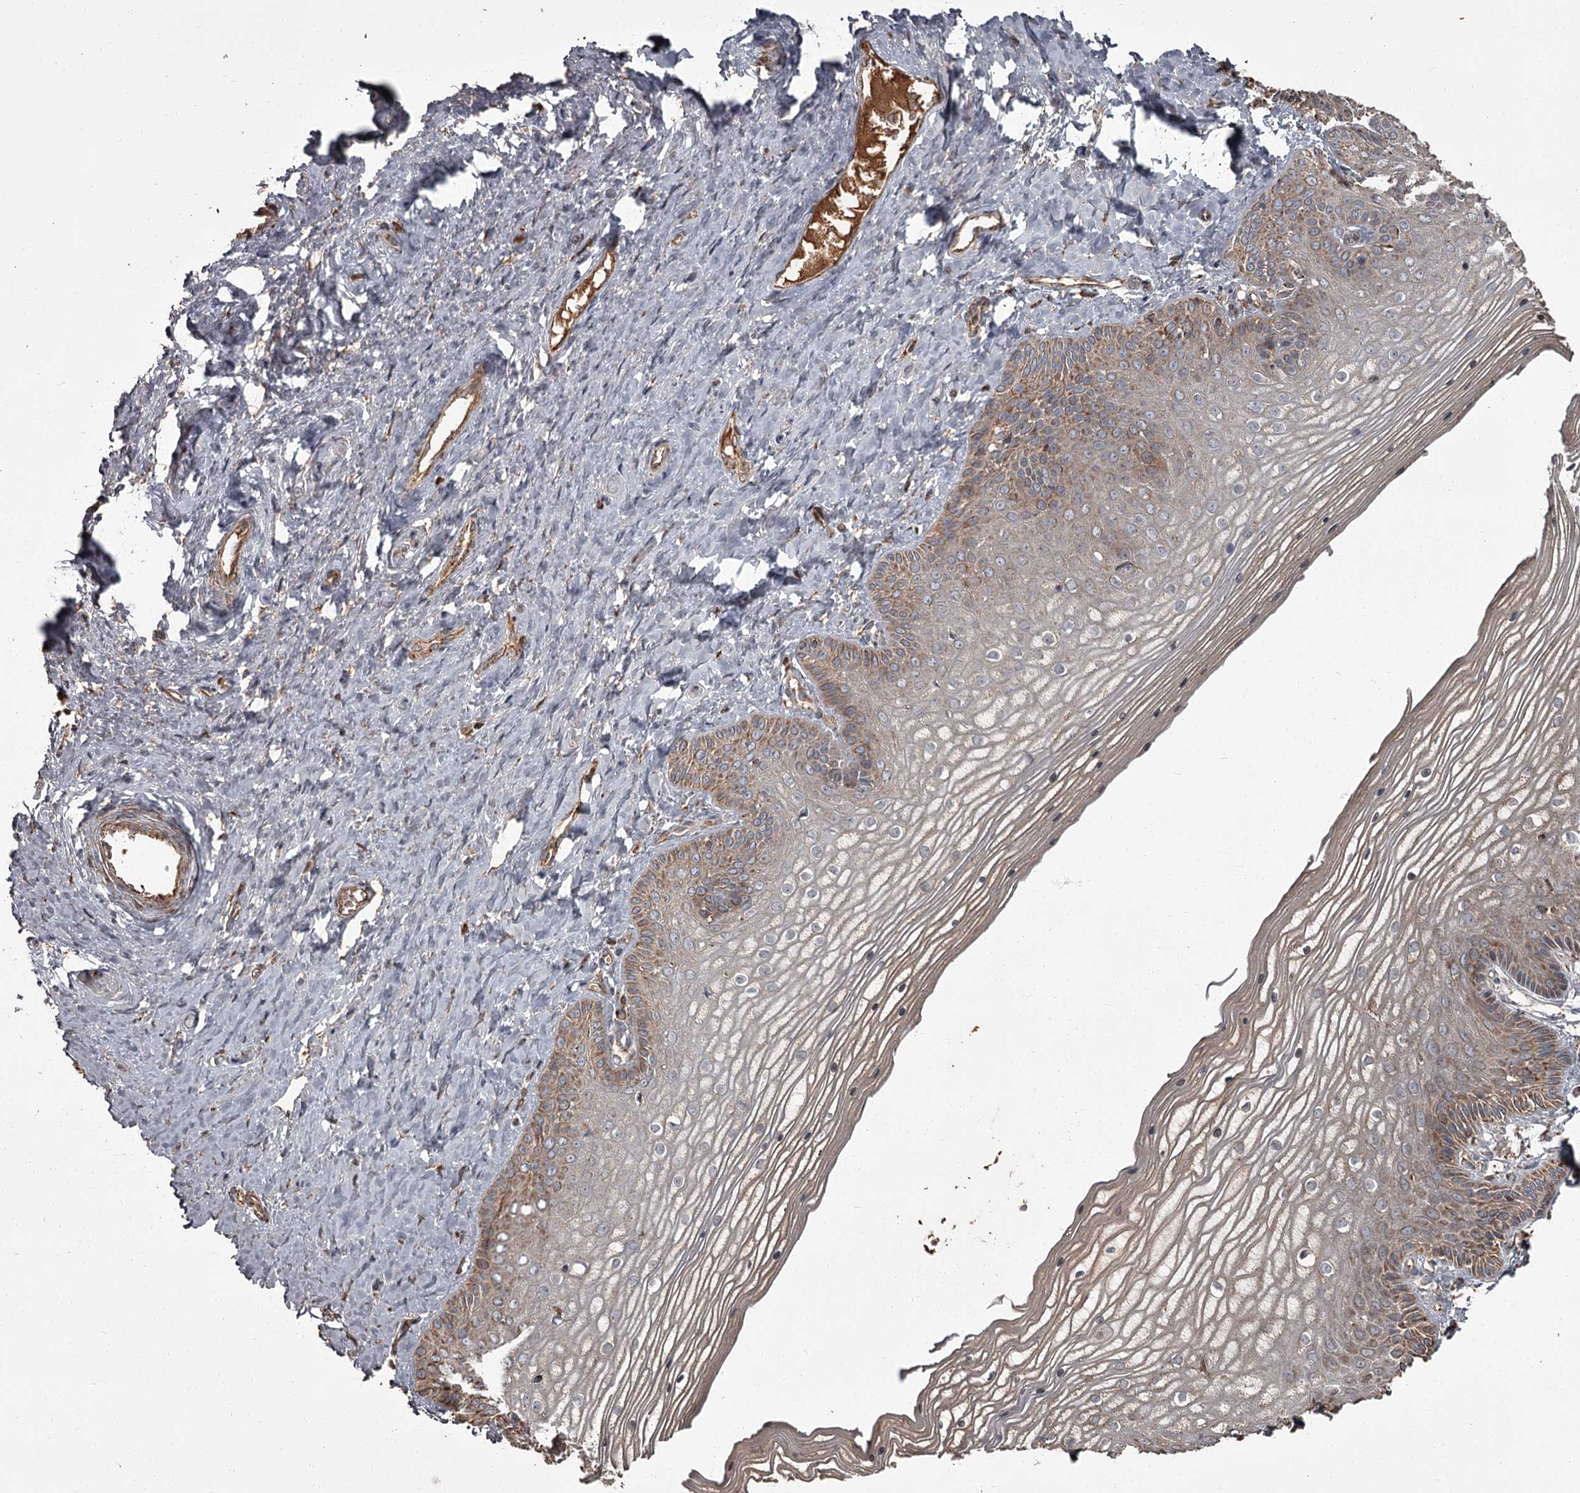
{"staining": {"intensity": "strong", "quantity": "25%-75%", "location": "cytoplasmic/membranous"}, "tissue": "vagina", "cell_type": "Squamous epithelial cells", "image_type": "normal", "snomed": [{"axis": "morphology", "description": "Normal tissue, NOS"}, {"axis": "topography", "description": "Vagina"}, {"axis": "topography", "description": "Cervix"}], "caption": "This micrograph displays normal vagina stained with IHC to label a protein in brown. The cytoplasmic/membranous of squamous epithelial cells show strong positivity for the protein. Nuclei are counter-stained blue.", "gene": "THAP9", "patient": {"sex": "female", "age": 40}}